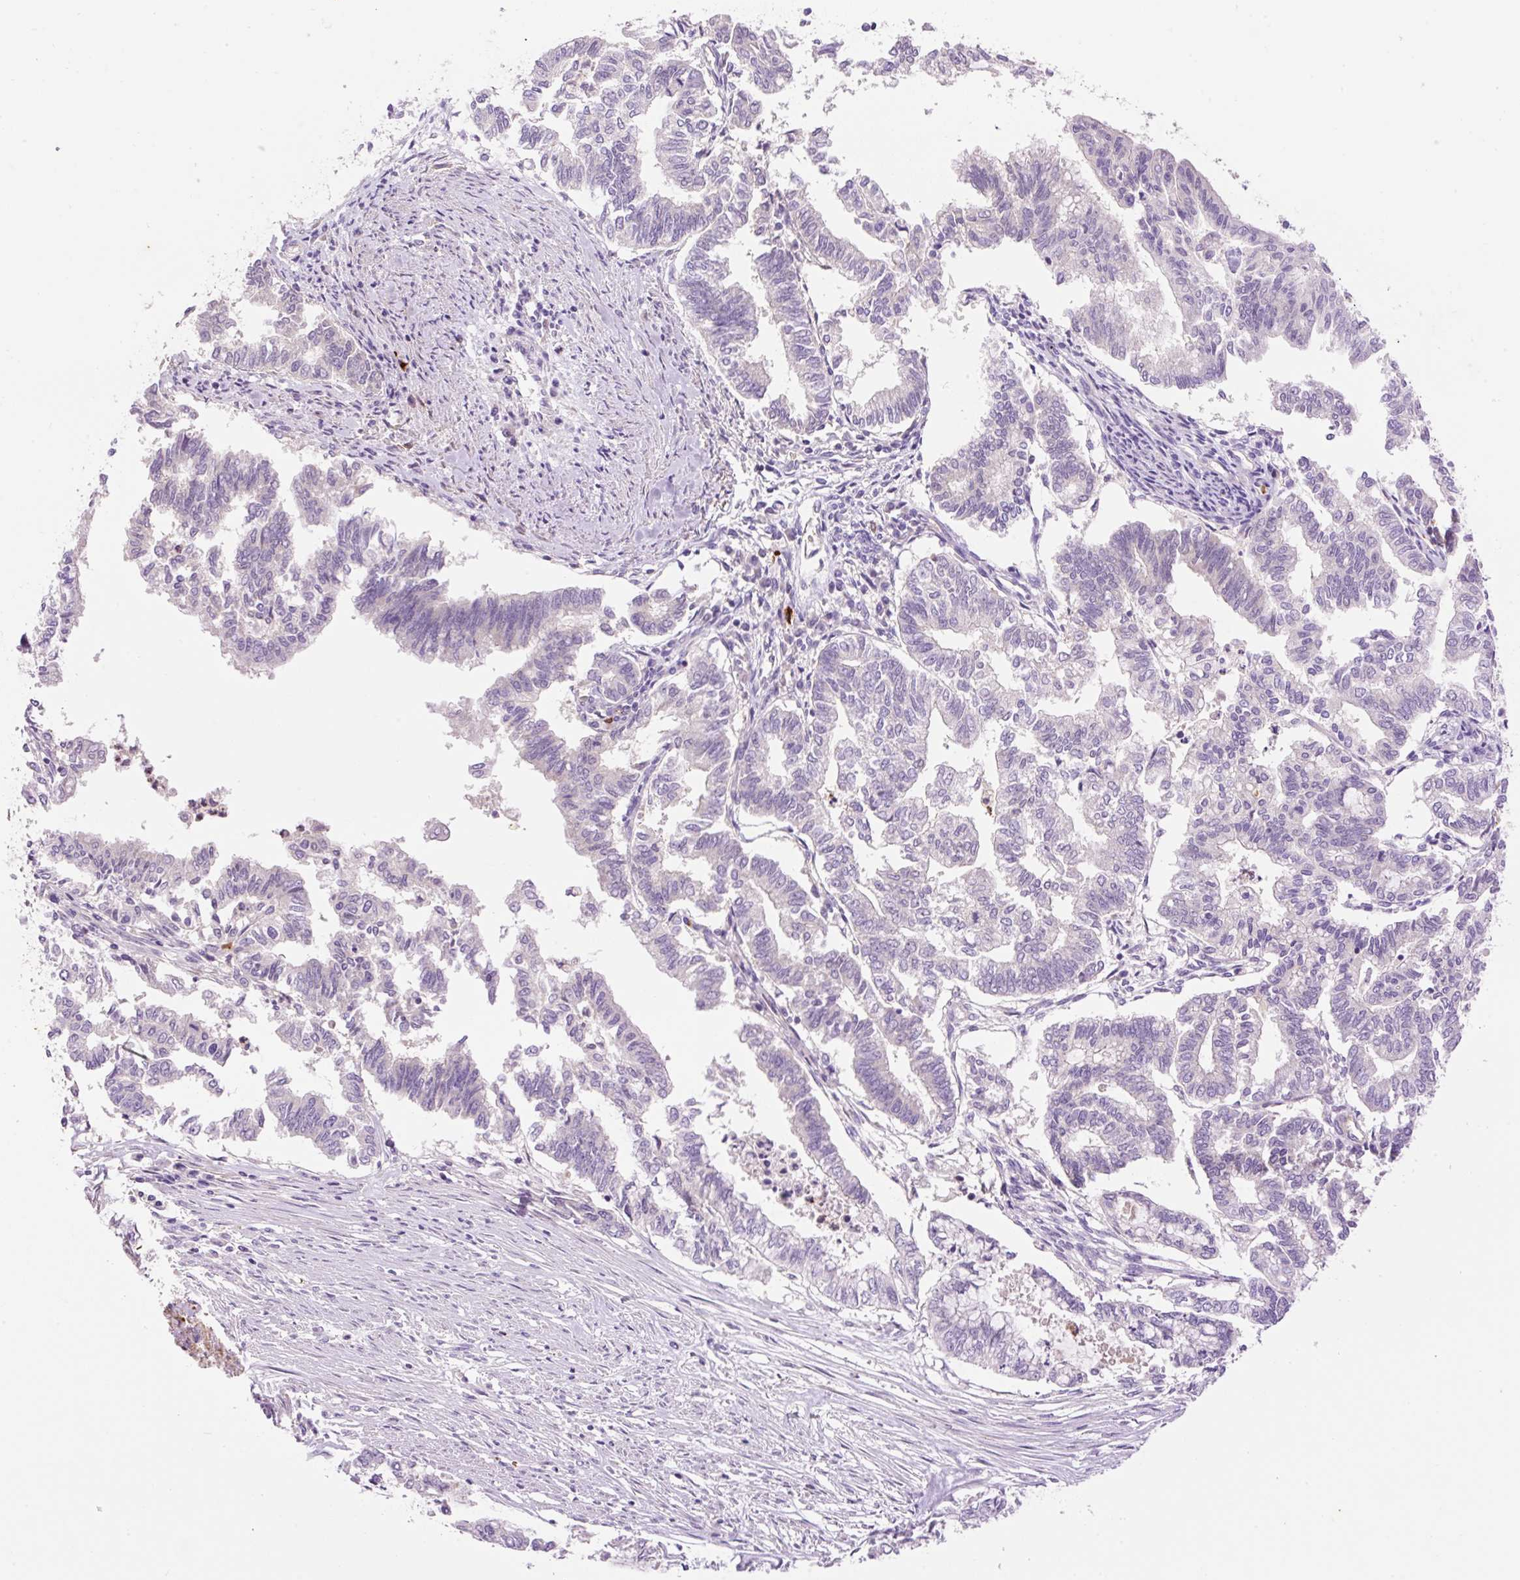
{"staining": {"intensity": "negative", "quantity": "none", "location": "none"}, "tissue": "endometrial cancer", "cell_type": "Tumor cells", "image_type": "cancer", "snomed": [{"axis": "morphology", "description": "Adenocarcinoma, NOS"}, {"axis": "topography", "description": "Endometrium"}], "caption": "High power microscopy histopathology image of an immunohistochemistry (IHC) micrograph of endometrial adenocarcinoma, revealing no significant positivity in tumor cells.", "gene": "LHFPL5", "patient": {"sex": "female", "age": 79}}